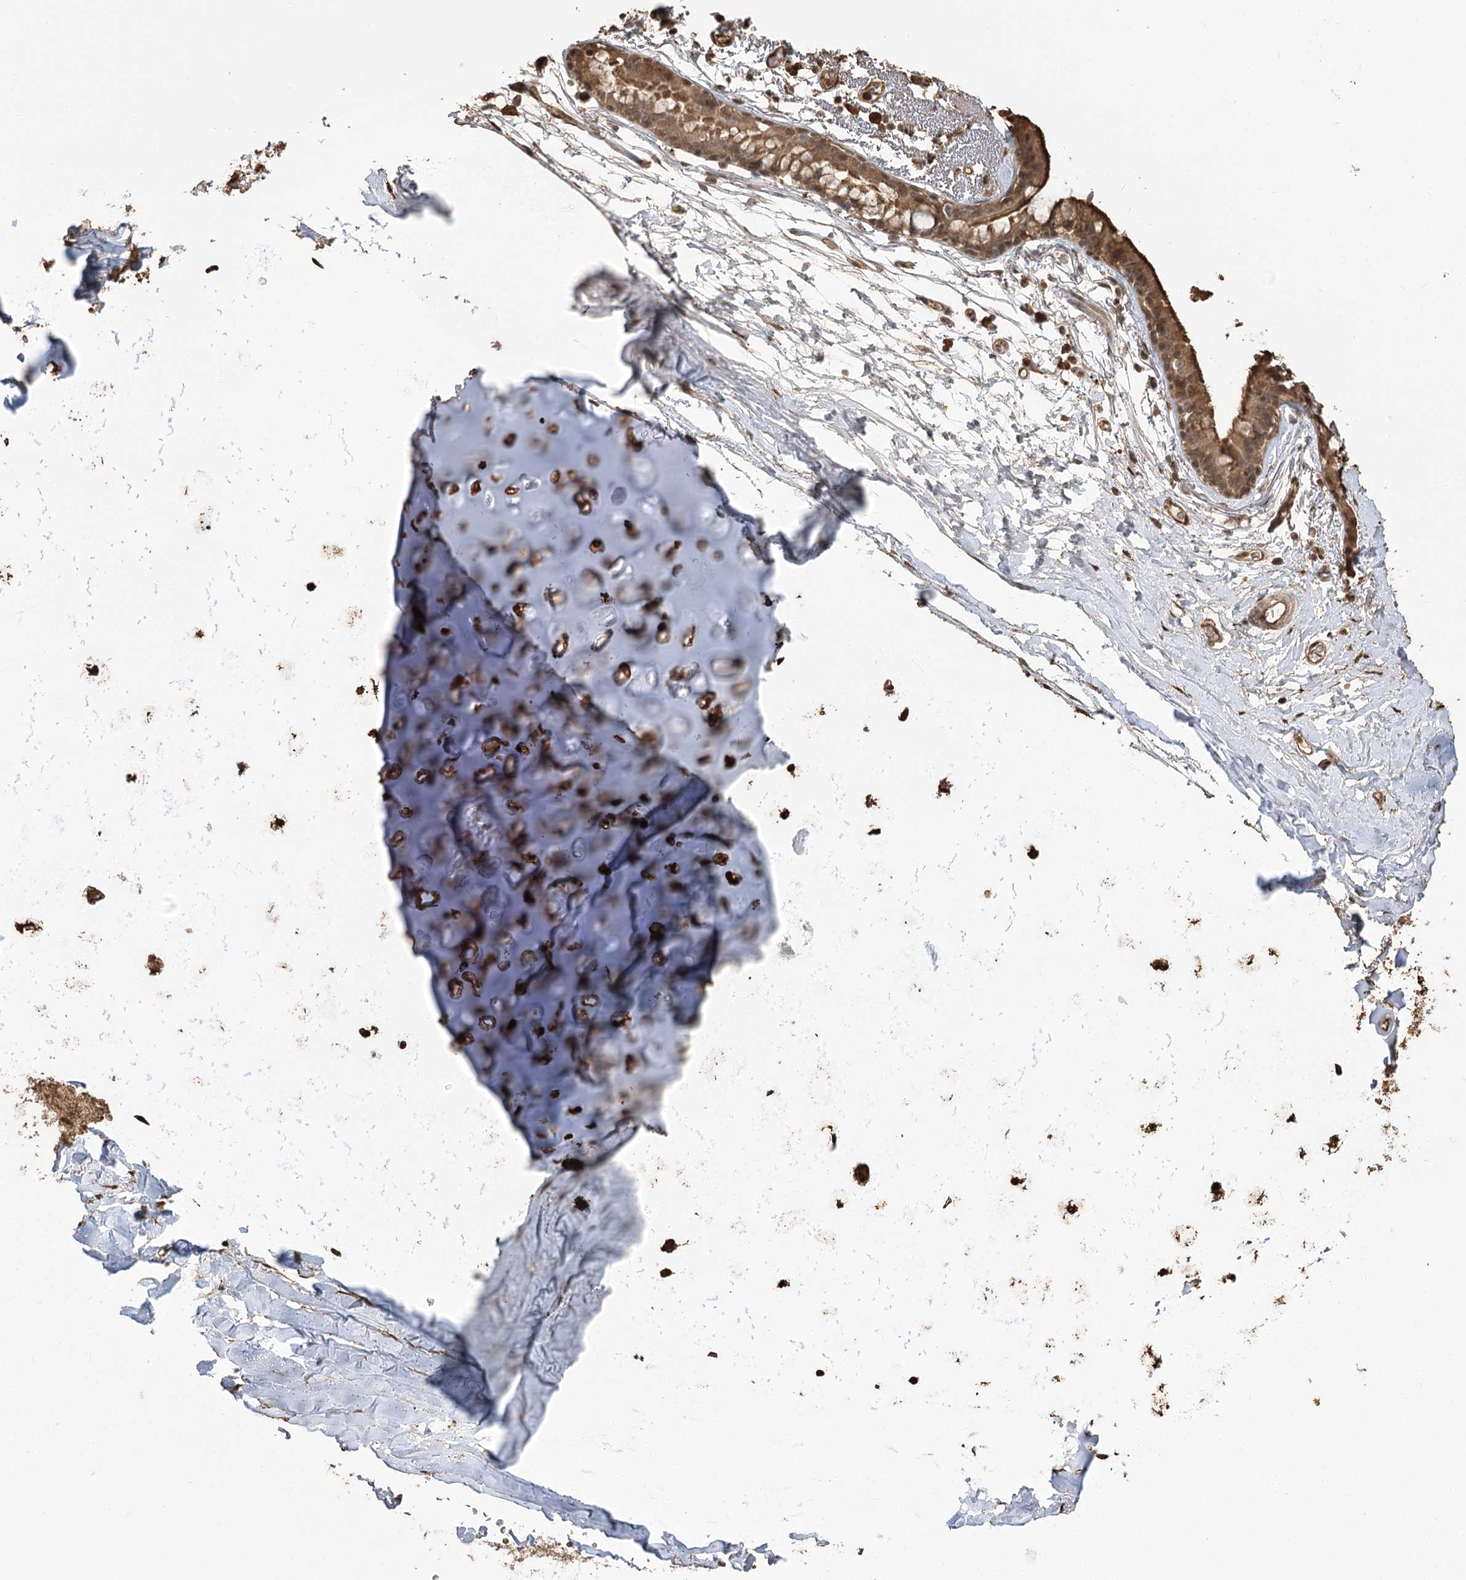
{"staining": {"intensity": "strong", "quantity": ">75%", "location": "cytoplasmic/membranous,nuclear"}, "tissue": "adipose tissue", "cell_type": "Adipocytes", "image_type": "normal", "snomed": [{"axis": "morphology", "description": "Normal tissue, NOS"}, {"axis": "topography", "description": "Lymph node"}, {"axis": "topography", "description": "Bronchus"}], "caption": "Protein expression analysis of benign adipose tissue displays strong cytoplasmic/membranous,nuclear positivity in approximately >75% of adipocytes. The staining was performed using DAB (3,3'-diaminobenzidine), with brown indicating positive protein expression. Nuclei are stained blue with hematoxylin.", "gene": "PLCH1", "patient": {"sex": "male", "age": 63}}